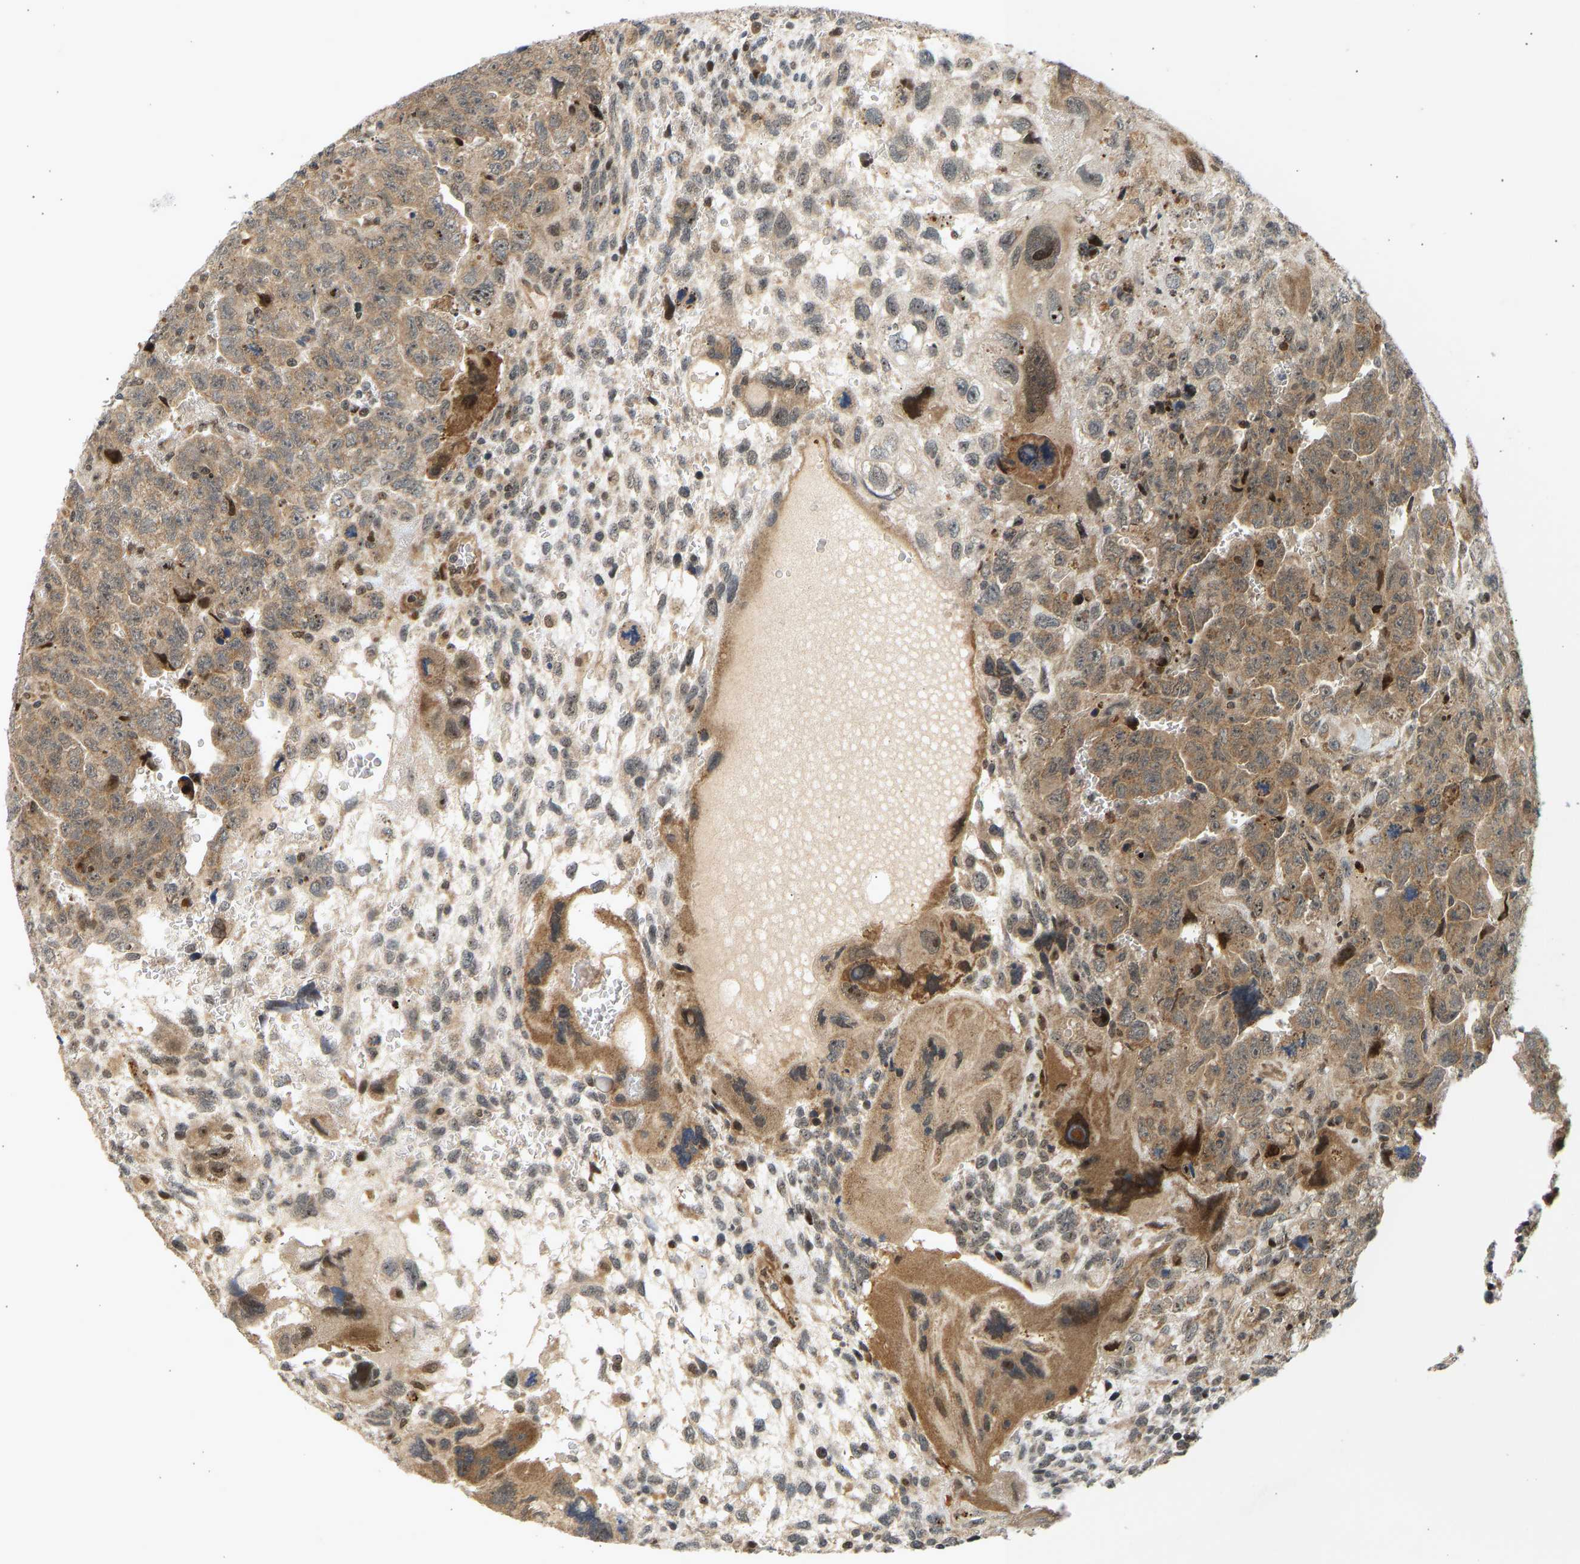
{"staining": {"intensity": "moderate", "quantity": ">75%", "location": "cytoplasmic/membranous"}, "tissue": "testis cancer", "cell_type": "Tumor cells", "image_type": "cancer", "snomed": [{"axis": "morphology", "description": "Carcinoma, Embryonal, NOS"}, {"axis": "topography", "description": "Testis"}], "caption": "A micrograph of testis cancer stained for a protein exhibits moderate cytoplasmic/membranous brown staining in tumor cells.", "gene": "BAG1", "patient": {"sex": "male", "age": 28}}